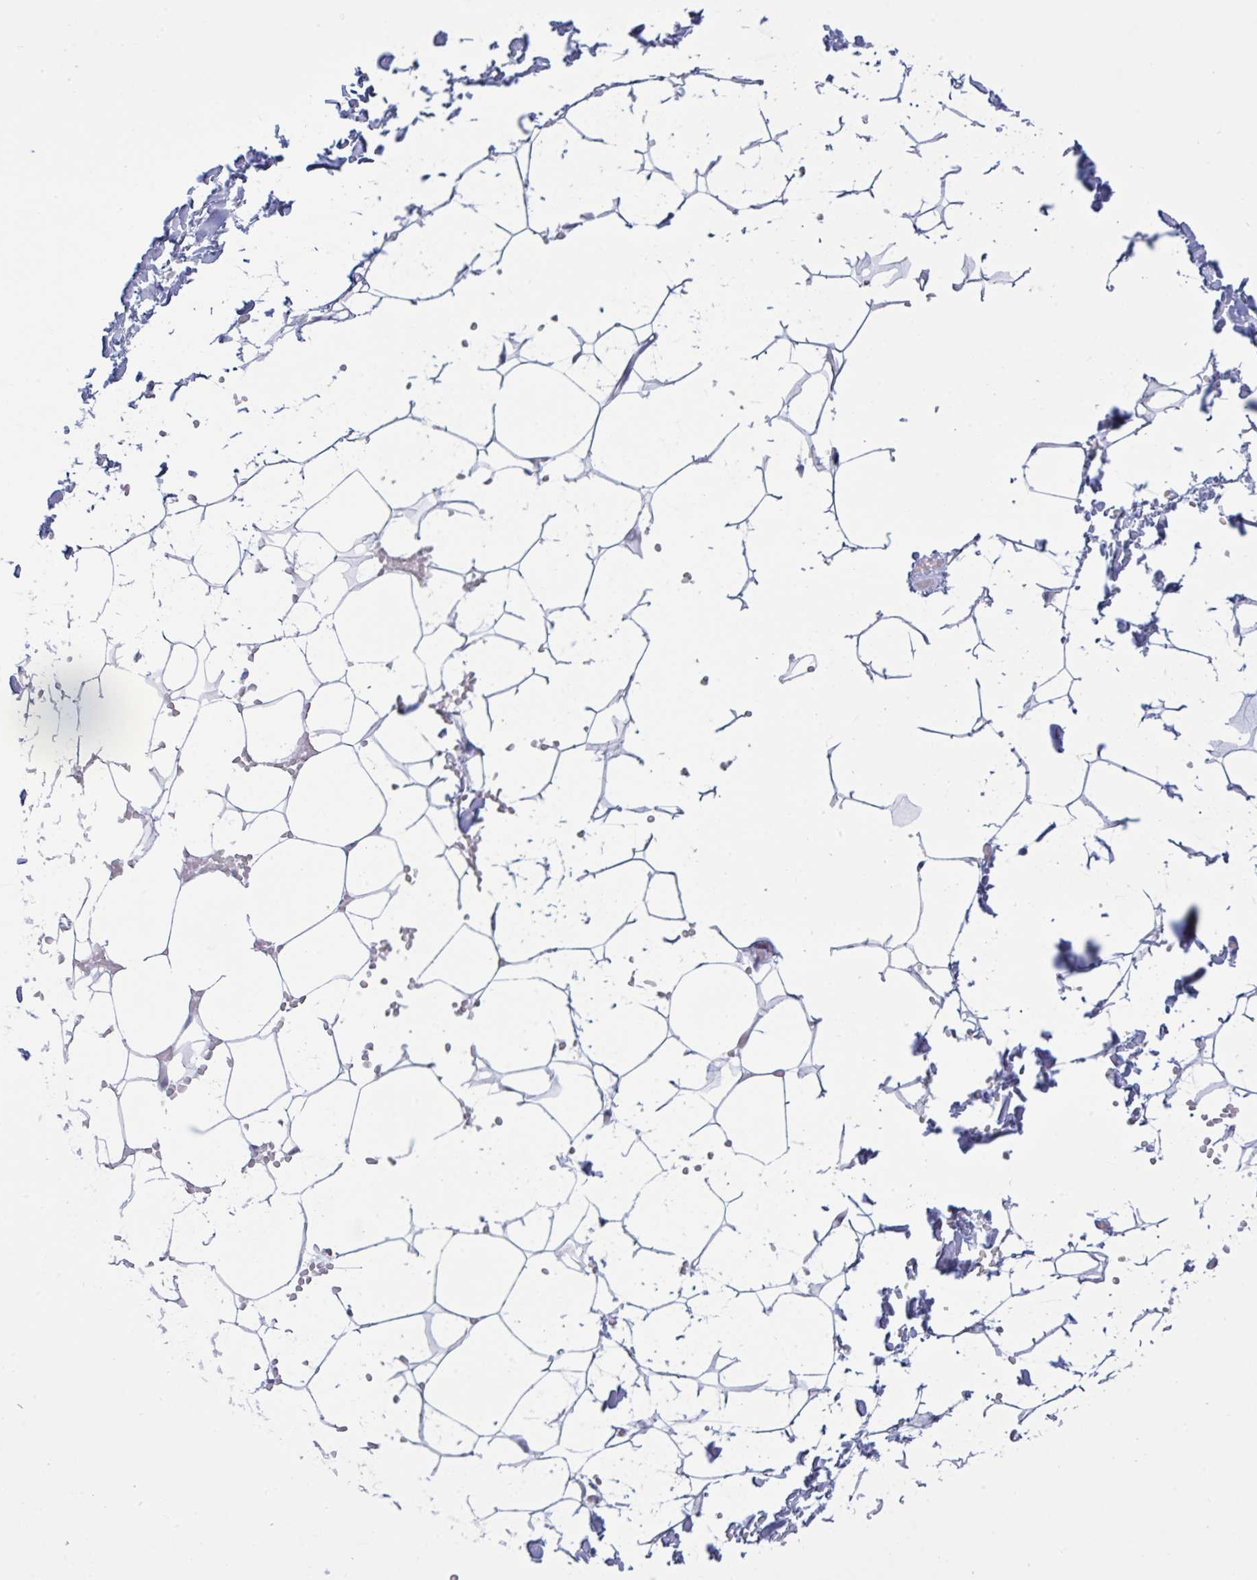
{"staining": {"intensity": "negative", "quantity": "none", "location": "none"}, "tissue": "adipose tissue", "cell_type": "Adipocytes", "image_type": "normal", "snomed": [{"axis": "morphology", "description": "Normal tissue, NOS"}, {"axis": "topography", "description": "Skin"}, {"axis": "topography", "description": "Peripheral nerve tissue"}], "caption": "Histopathology image shows no protein positivity in adipocytes of unremarkable adipose tissue.", "gene": "PPP1R10", "patient": {"sex": "female", "age": 56}}